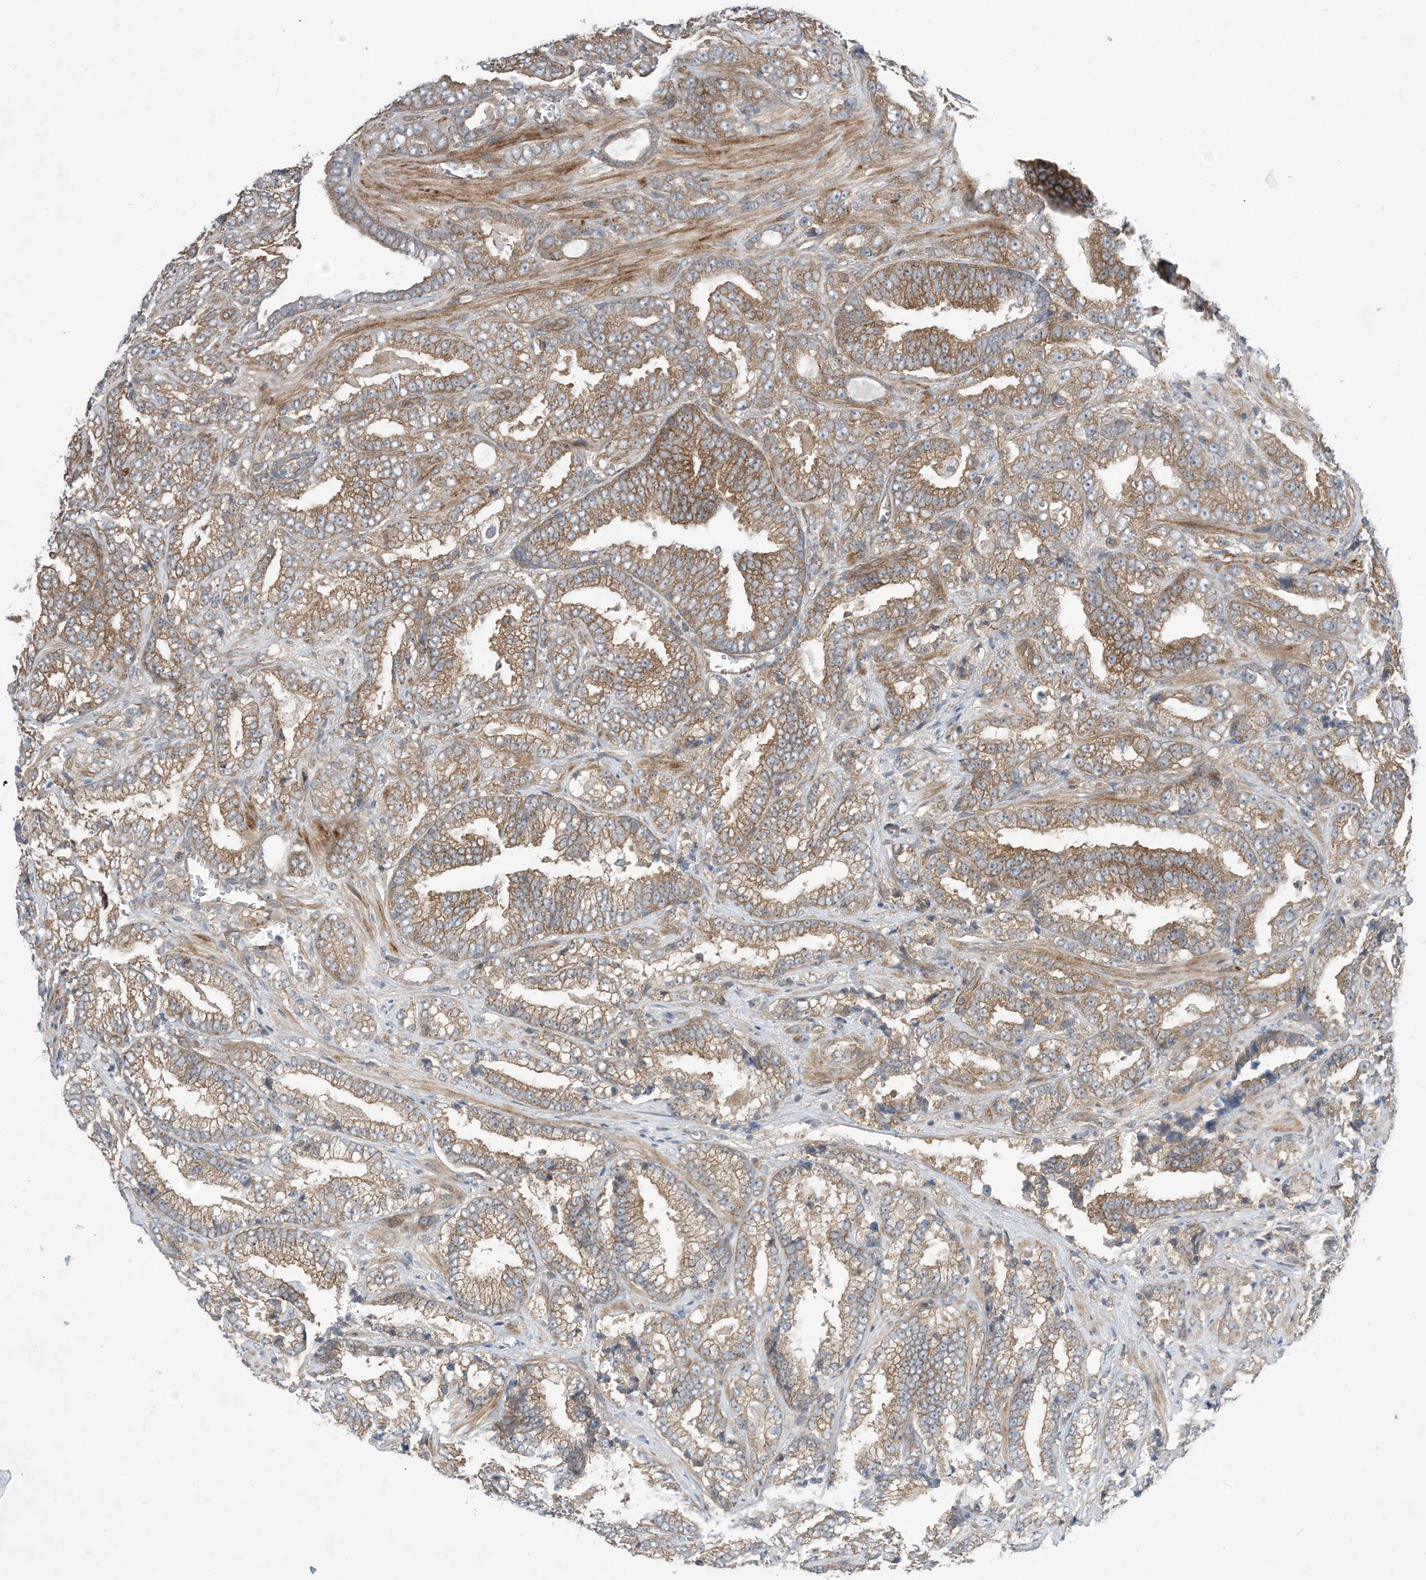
{"staining": {"intensity": "moderate", "quantity": ">75%", "location": "cytoplasmic/membranous"}, "tissue": "prostate cancer", "cell_type": "Tumor cells", "image_type": "cancer", "snomed": [{"axis": "morphology", "description": "Adenocarcinoma, High grade"}, {"axis": "topography", "description": "Prostate and seminal vesicle, NOS"}], "caption": "Prostate adenocarcinoma (high-grade) stained with a brown dye reveals moderate cytoplasmic/membranous positive staining in approximately >75% of tumor cells.", "gene": "EHBP1", "patient": {"sex": "male", "age": 67}}